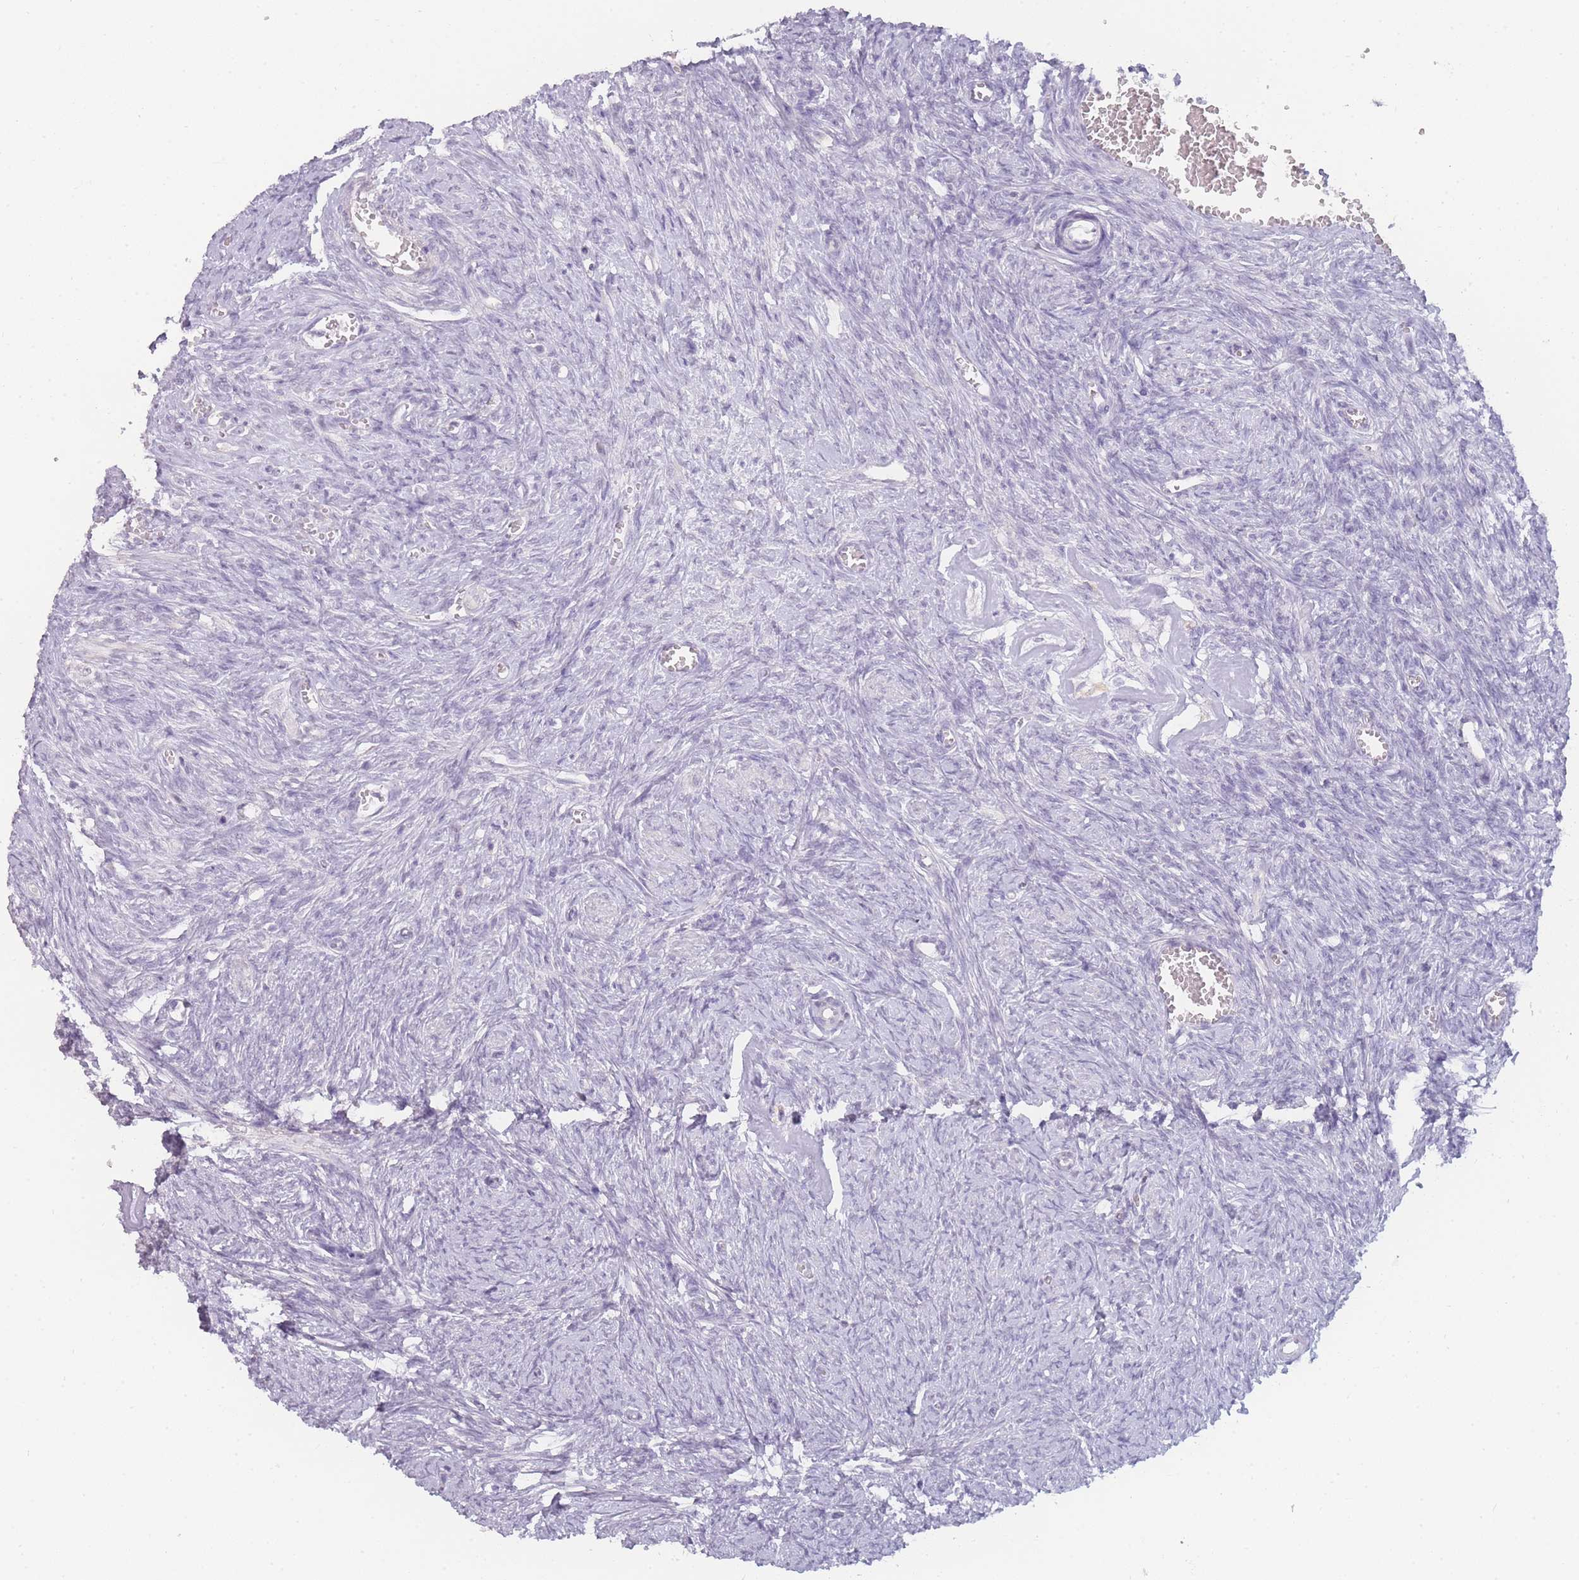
{"staining": {"intensity": "negative", "quantity": "none", "location": "none"}, "tissue": "ovary", "cell_type": "Ovarian stroma cells", "image_type": "normal", "snomed": [{"axis": "morphology", "description": "Normal tissue, NOS"}, {"axis": "topography", "description": "Ovary"}], "caption": "Immunohistochemistry (IHC) micrograph of benign human ovary stained for a protein (brown), which displays no staining in ovarian stroma cells.", "gene": "INS", "patient": {"sex": "female", "age": 44}}